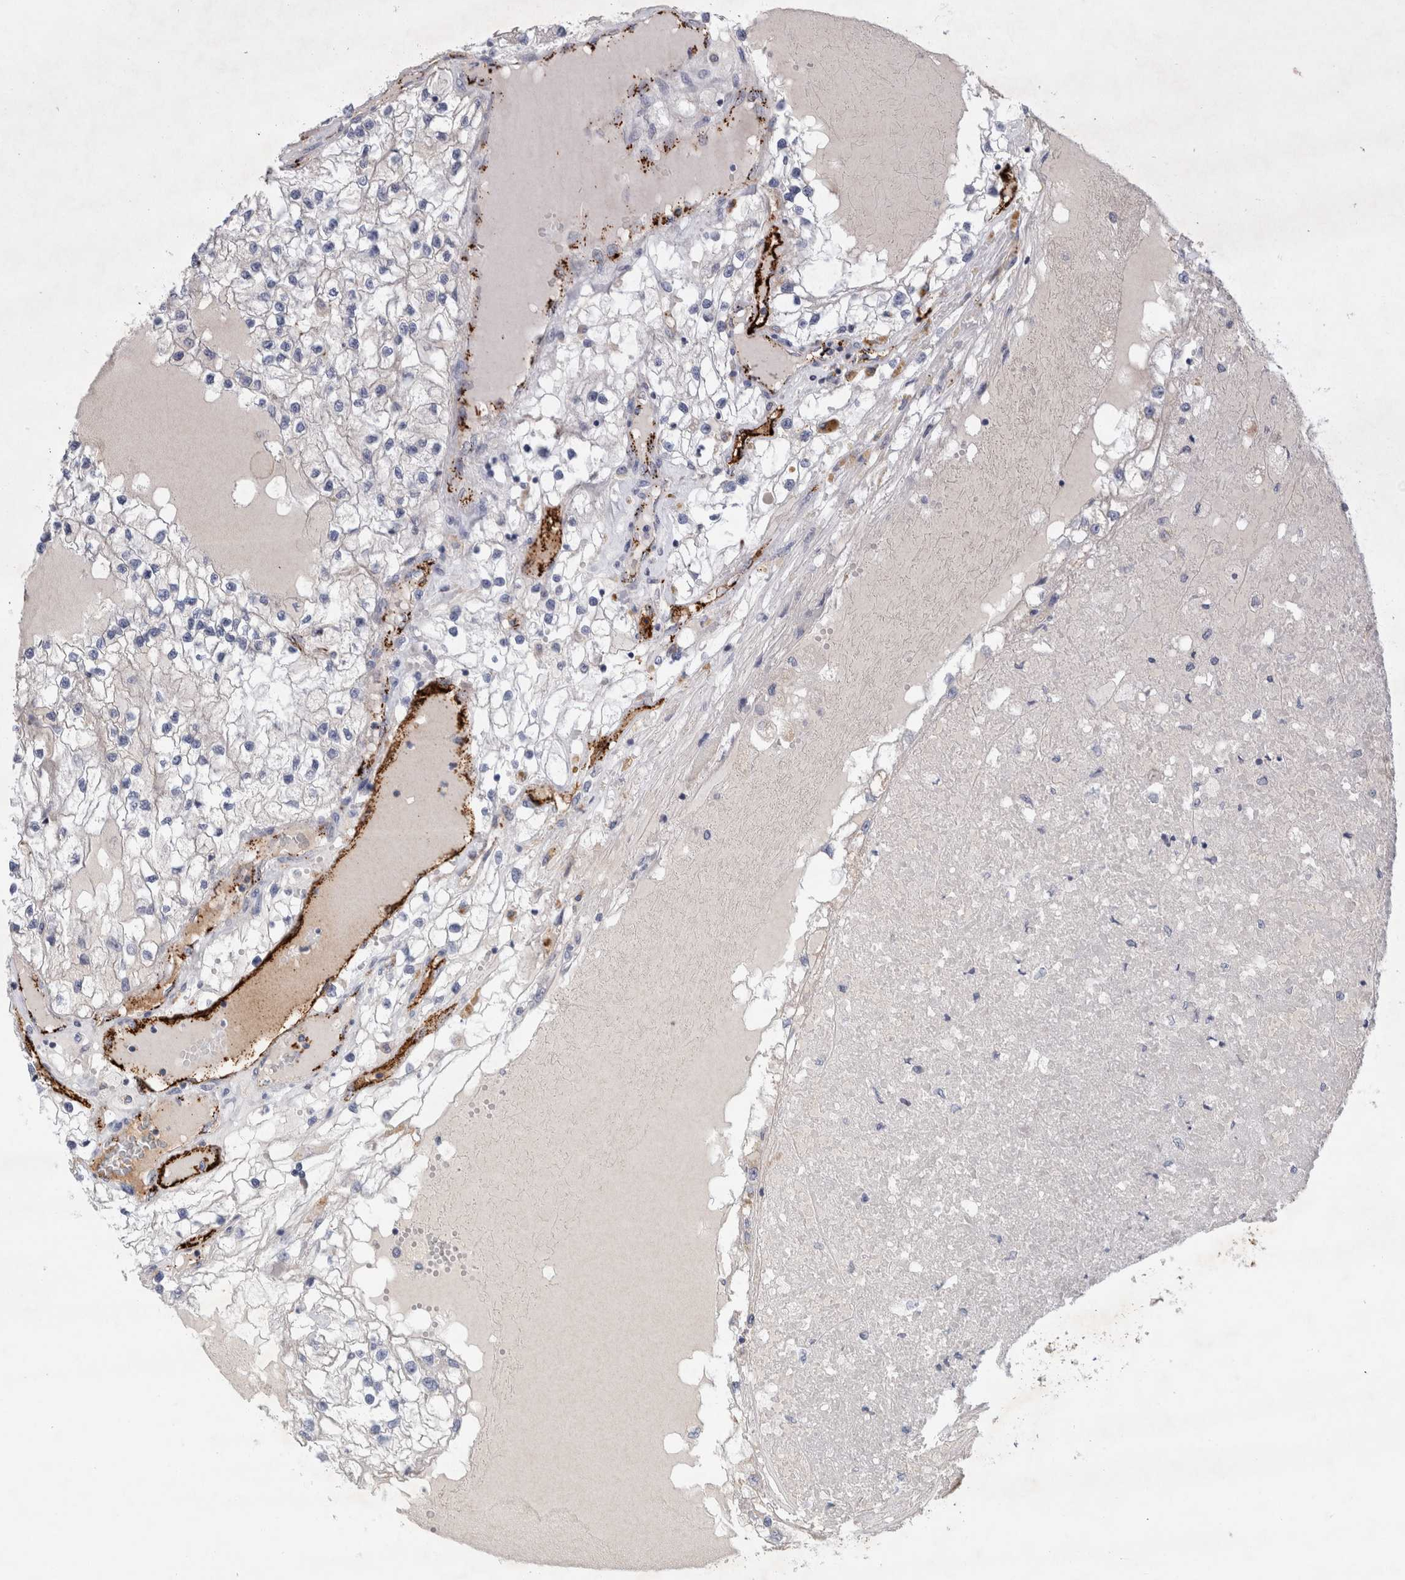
{"staining": {"intensity": "negative", "quantity": "none", "location": "none"}, "tissue": "renal cancer", "cell_type": "Tumor cells", "image_type": "cancer", "snomed": [{"axis": "morphology", "description": "Adenocarcinoma, NOS"}, {"axis": "topography", "description": "Kidney"}], "caption": "Immunohistochemistry of human renal adenocarcinoma reveals no positivity in tumor cells. The staining was performed using DAB to visualize the protein expression in brown, while the nuclei were stained in blue with hematoxylin (Magnification: 20x).", "gene": "IARS2", "patient": {"sex": "male", "age": 68}}